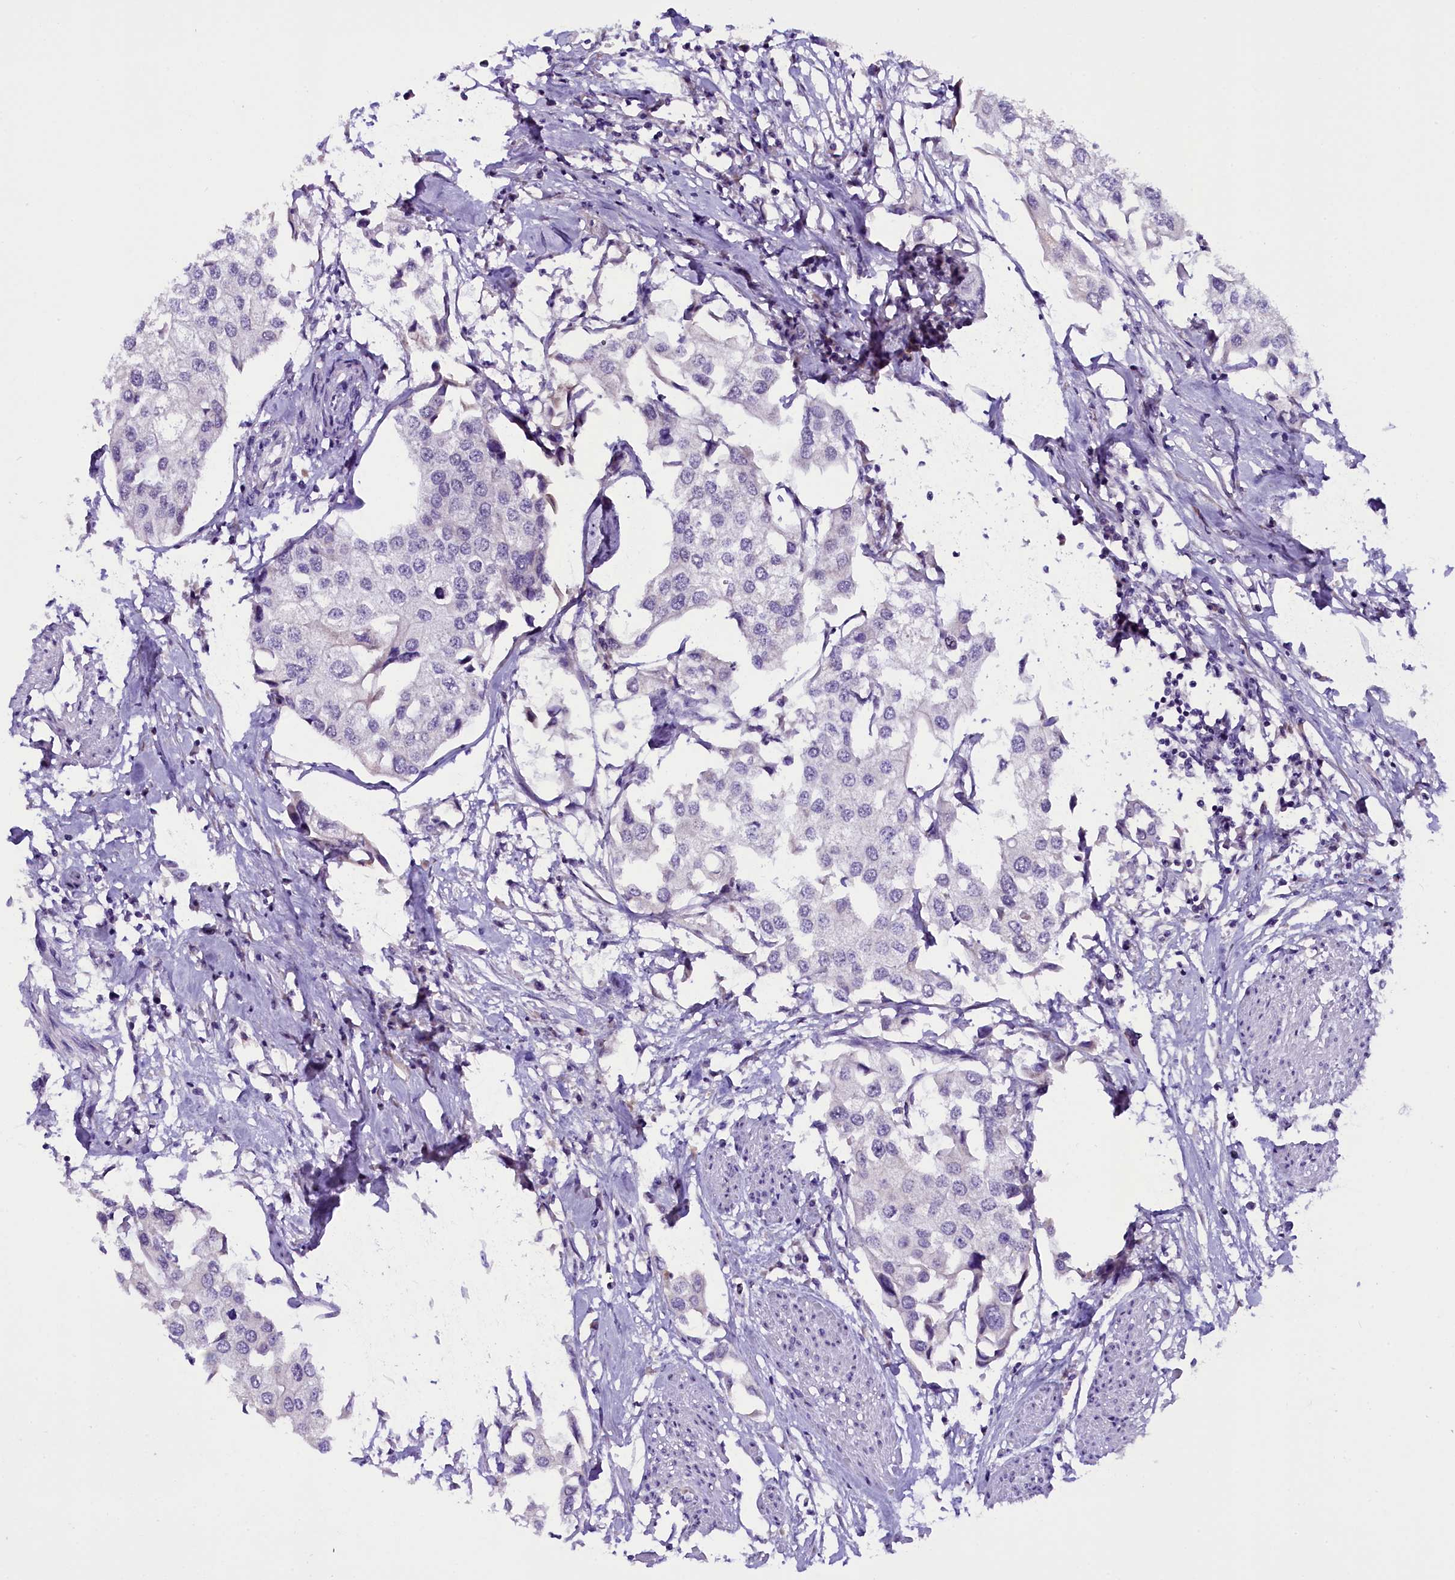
{"staining": {"intensity": "negative", "quantity": "none", "location": "none"}, "tissue": "urothelial cancer", "cell_type": "Tumor cells", "image_type": "cancer", "snomed": [{"axis": "morphology", "description": "Urothelial carcinoma, High grade"}, {"axis": "topography", "description": "Urinary bladder"}], "caption": "Protein analysis of urothelial cancer shows no significant staining in tumor cells.", "gene": "RPUSD2", "patient": {"sex": "male", "age": 64}}